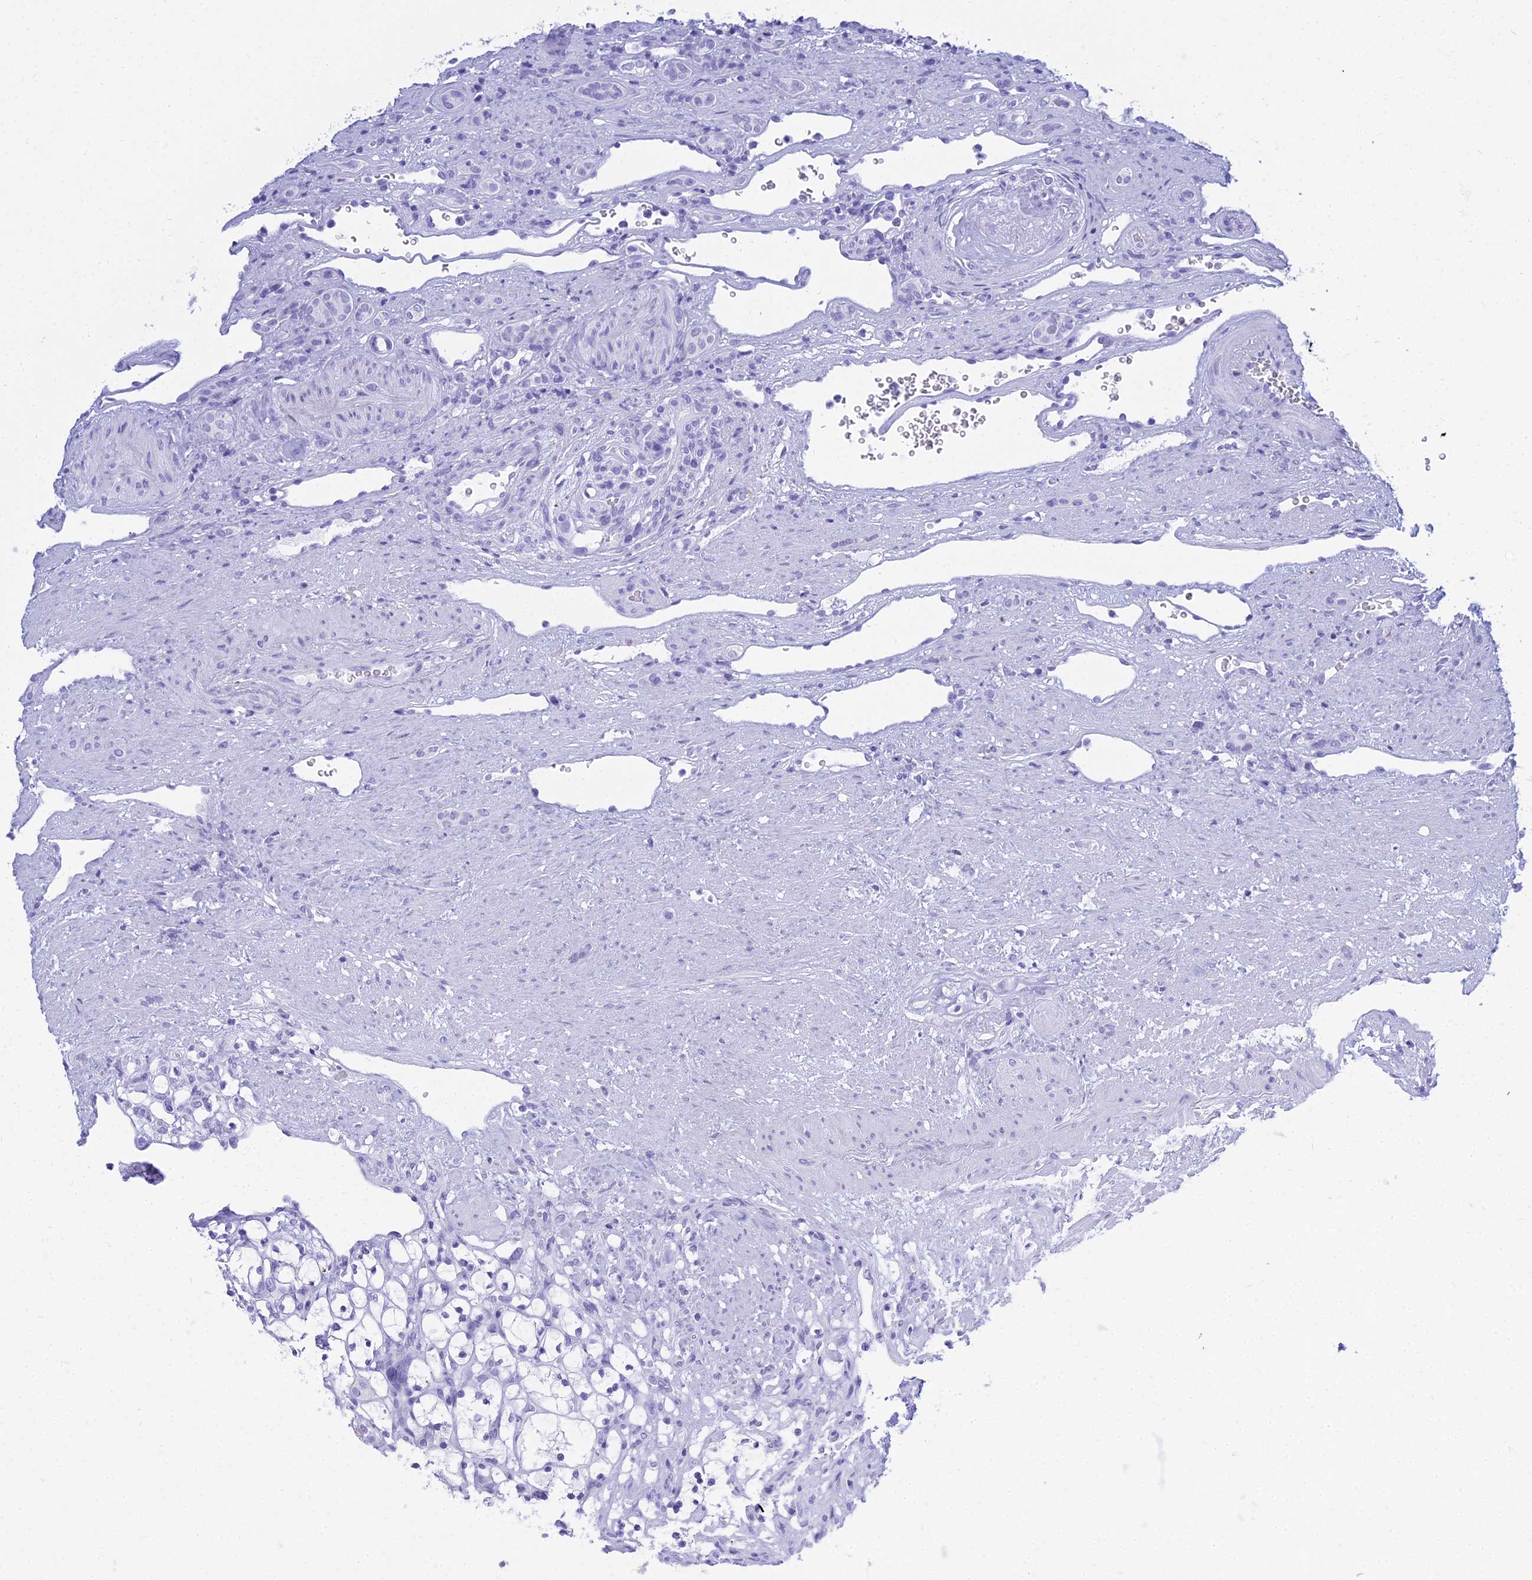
{"staining": {"intensity": "negative", "quantity": "none", "location": "none"}, "tissue": "renal cancer", "cell_type": "Tumor cells", "image_type": "cancer", "snomed": [{"axis": "morphology", "description": "Adenocarcinoma, NOS"}, {"axis": "topography", "description": "Kidney"}], "caption": "Immunohistochemistry histopathology image of neoplastic tissue: human renal adenocarcinoma stained with DAB demonstrates no significant protein staining in tumor cells. (DAB immunohistochemistry visualized using brightfield microscopy, high magnification).", "gene": "PATE4", "patient": {"sex": "female", "age": 69}}